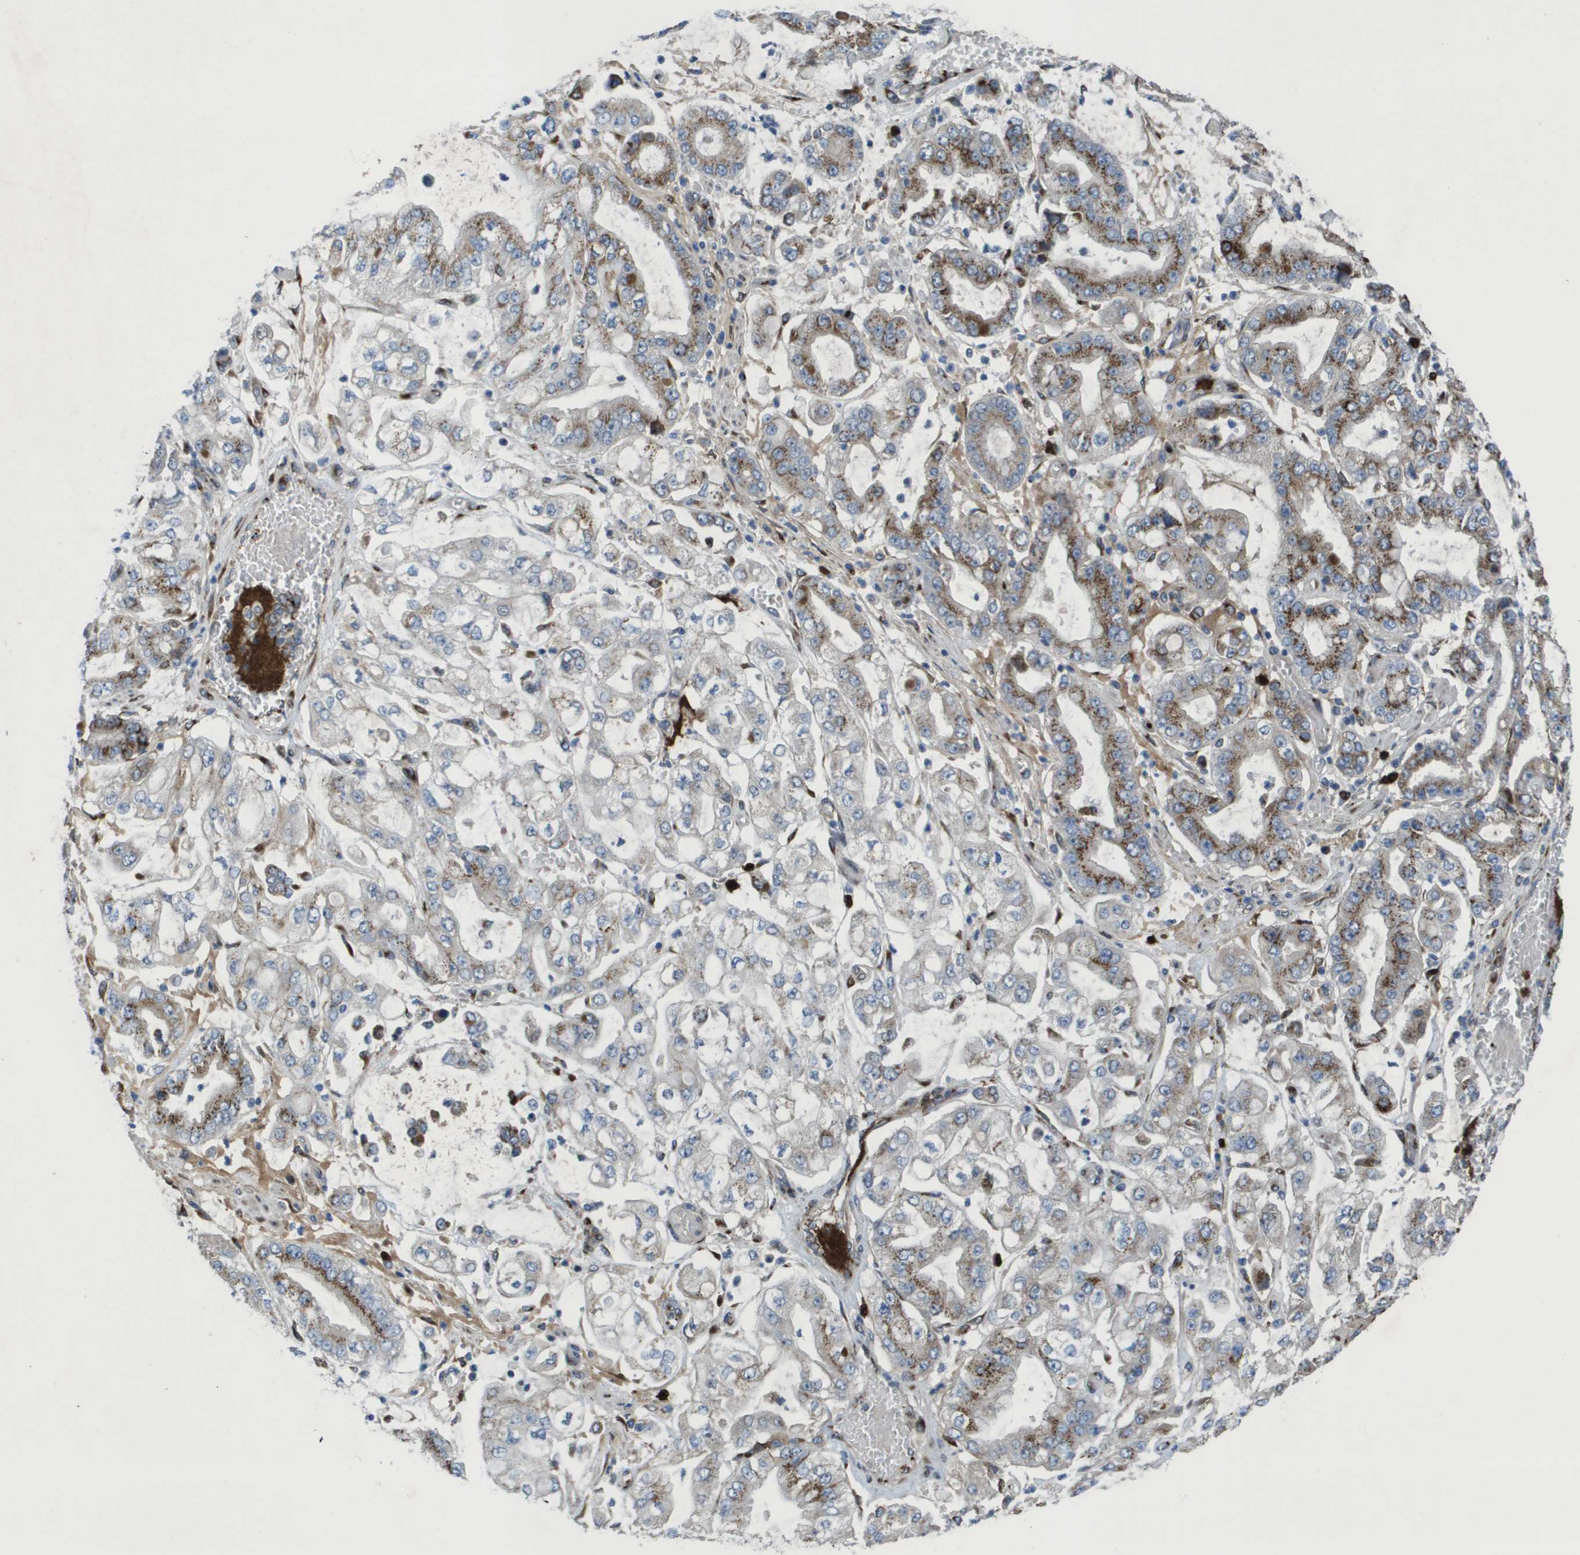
{"staining": {"intensity": "moderate", "quantity": "25%-75%", "location": "cytoplasmic/membranous"}, "tissue": "stomach cancer", "cell_type": "Tumor cells", "image_type": "cancer", "snomed": [{"axis": "morphology", "description": "Adenocarcinoma, NOS"}, {"axis": "topography", "description": "Stomach"}], "caption": "This micrograph displays IHC staining of stomach adenocarcinoma, with medium moderate cytoplasmic/membranous staining in about 25%-75% of tumor cells.", "gene": "QSOX2", "patient": {"sex": "male", "age": 76}}